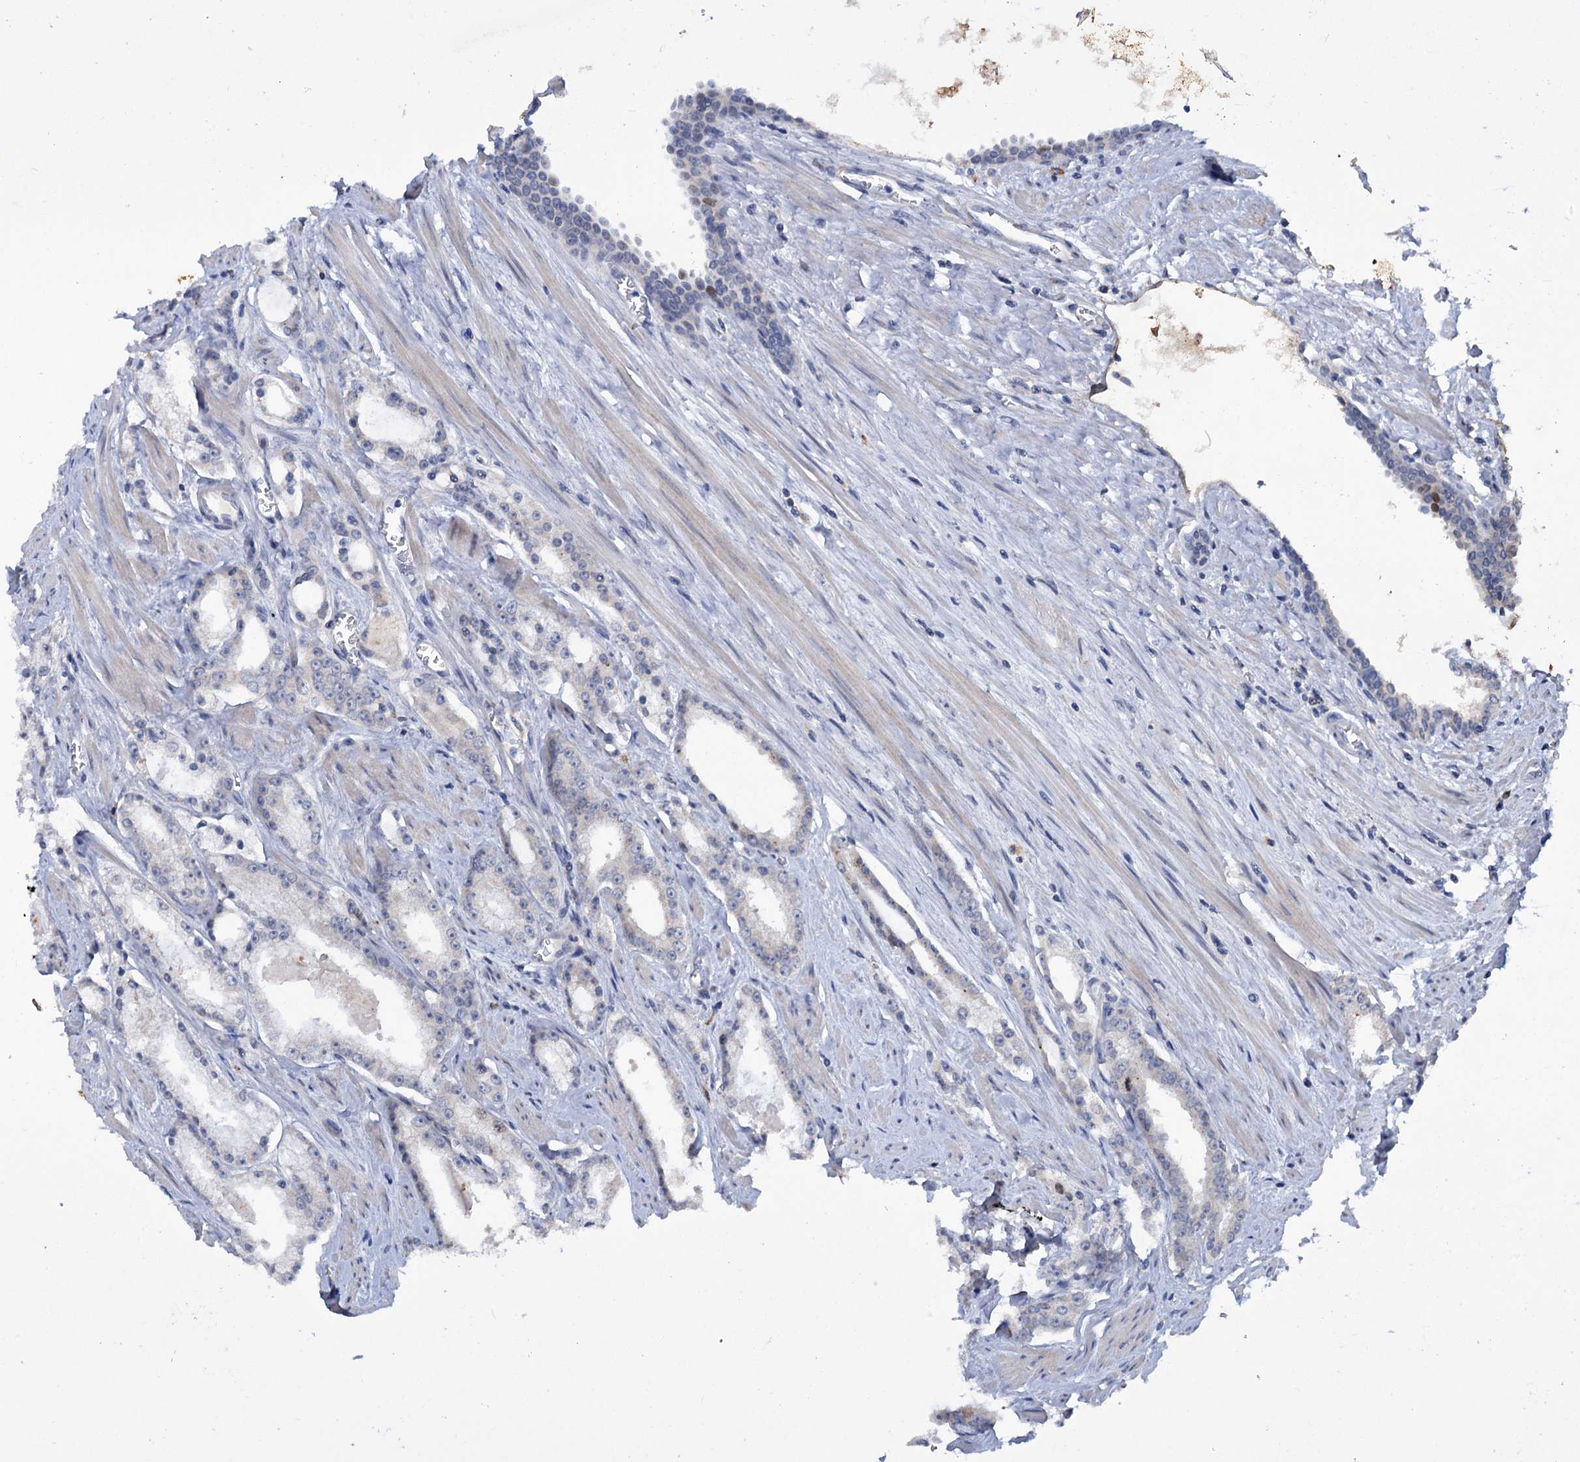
{"staining": {"intensity": "weak", "quantity": "<25%", "location": "cytoplasmic/membranous"}, "tissue": "prostate cancer", "cell_type": "Tumor cells", "image_type": "cancer", "snomed": [{"axis": "morphology", "description": "Adenocarcinoma, Low grade"}, {"axis": "topography", "description": "Prostate and seminal vesicle, NOS"}], "caption": "The histopathology image demonstrates no significant positivity in tumor cells of prostate cancer.", "gene": "FAM111B", "patient": {"sex": "male", "age": 60}}